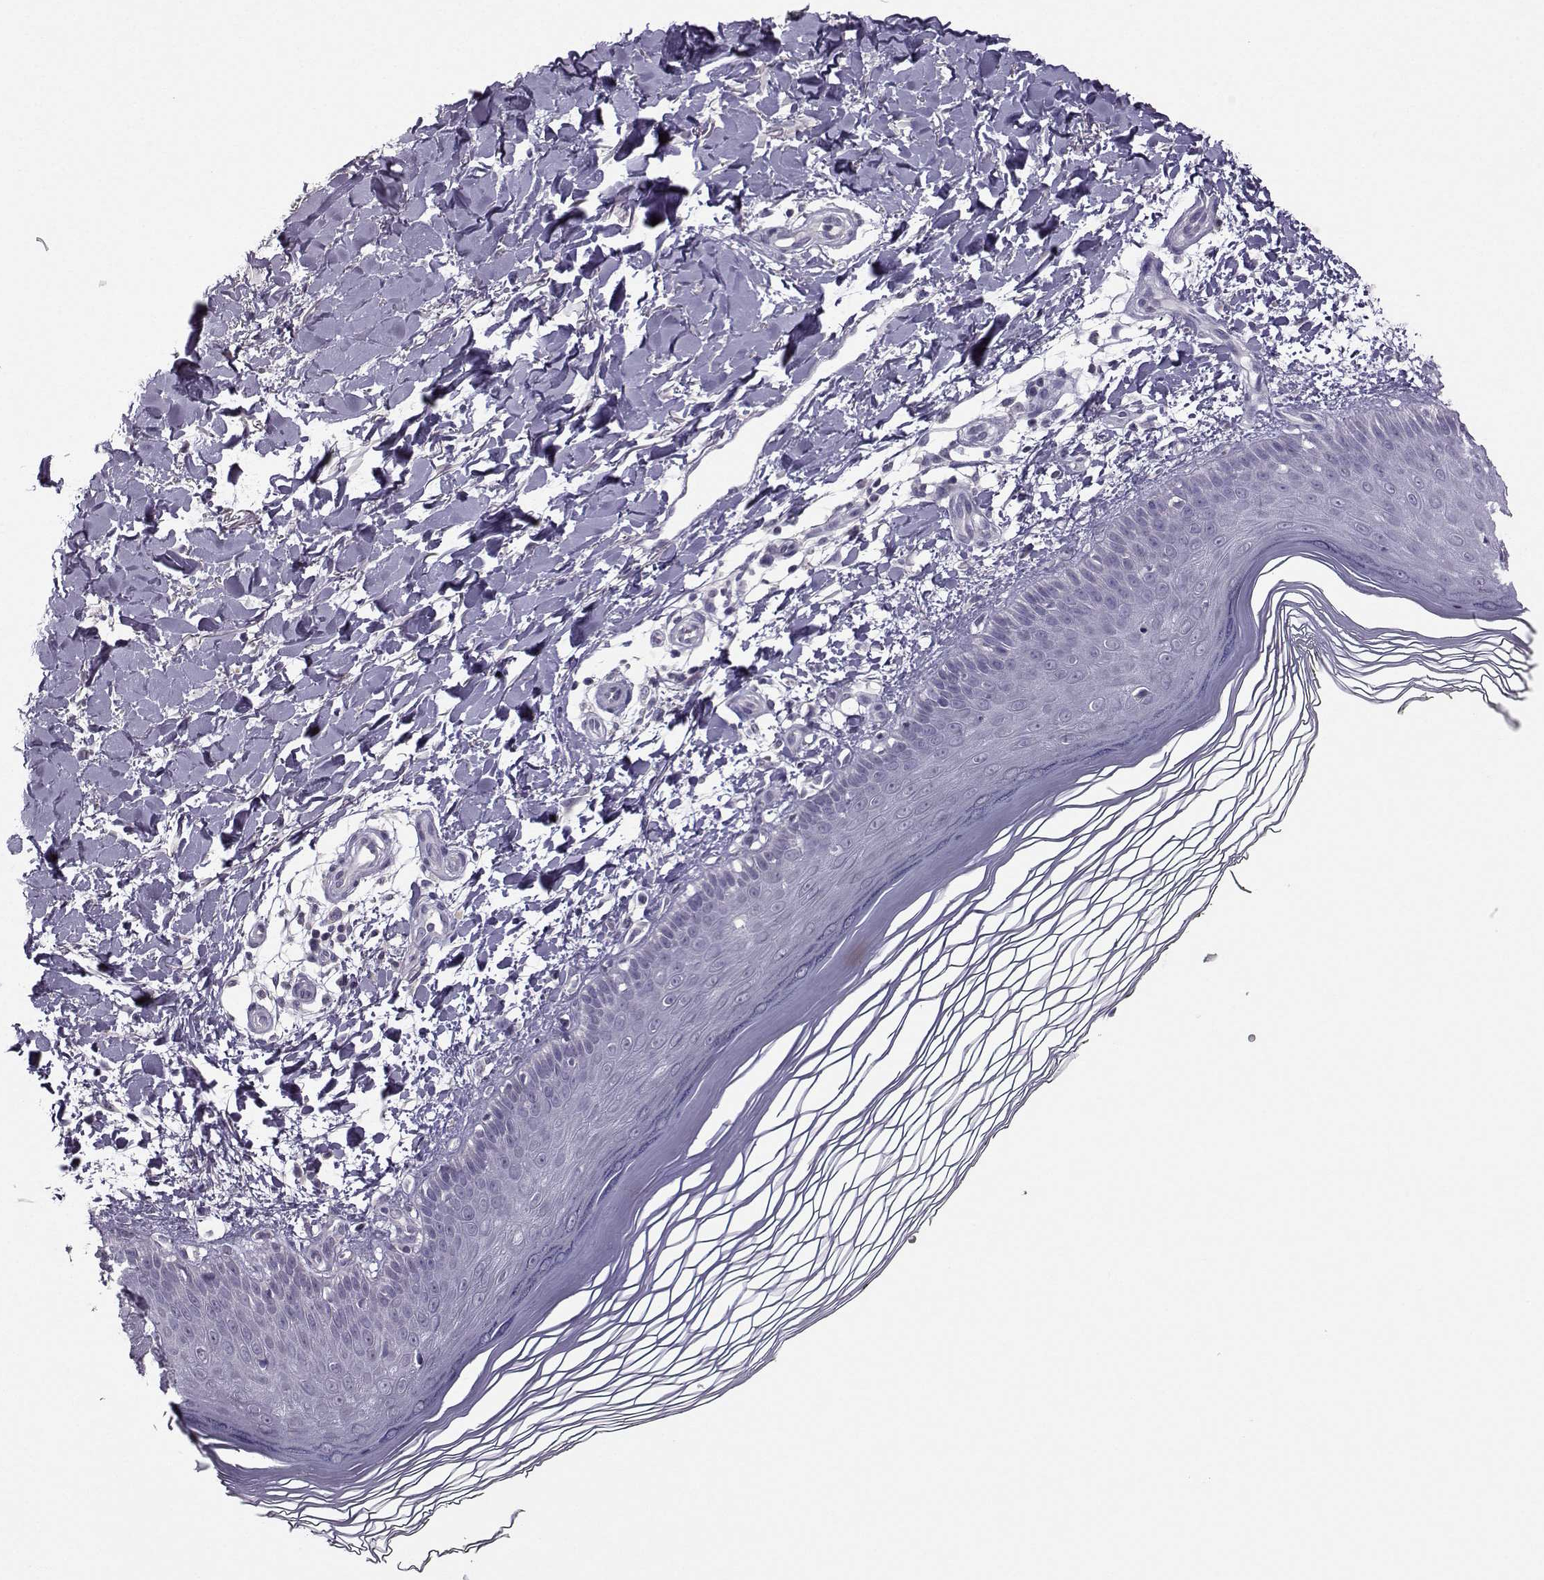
{"staining": {"intensity": "negative", "quantity": "none", "location": "none"}, "tissue": "skin", "cell_type": "Fibroblasts", "image_type": "normal", "snomed": [{"axis": "morphology", "description": "Normal tissue, NOS"}, {"axis": "topography", "description": "Skin"}], "caption": "Immunohistochemical staining of normal skin demonstrates no significant staining in fibroblasts.", "gene": "FCAMR", "patient": {"sex": "female", "age": 62}}